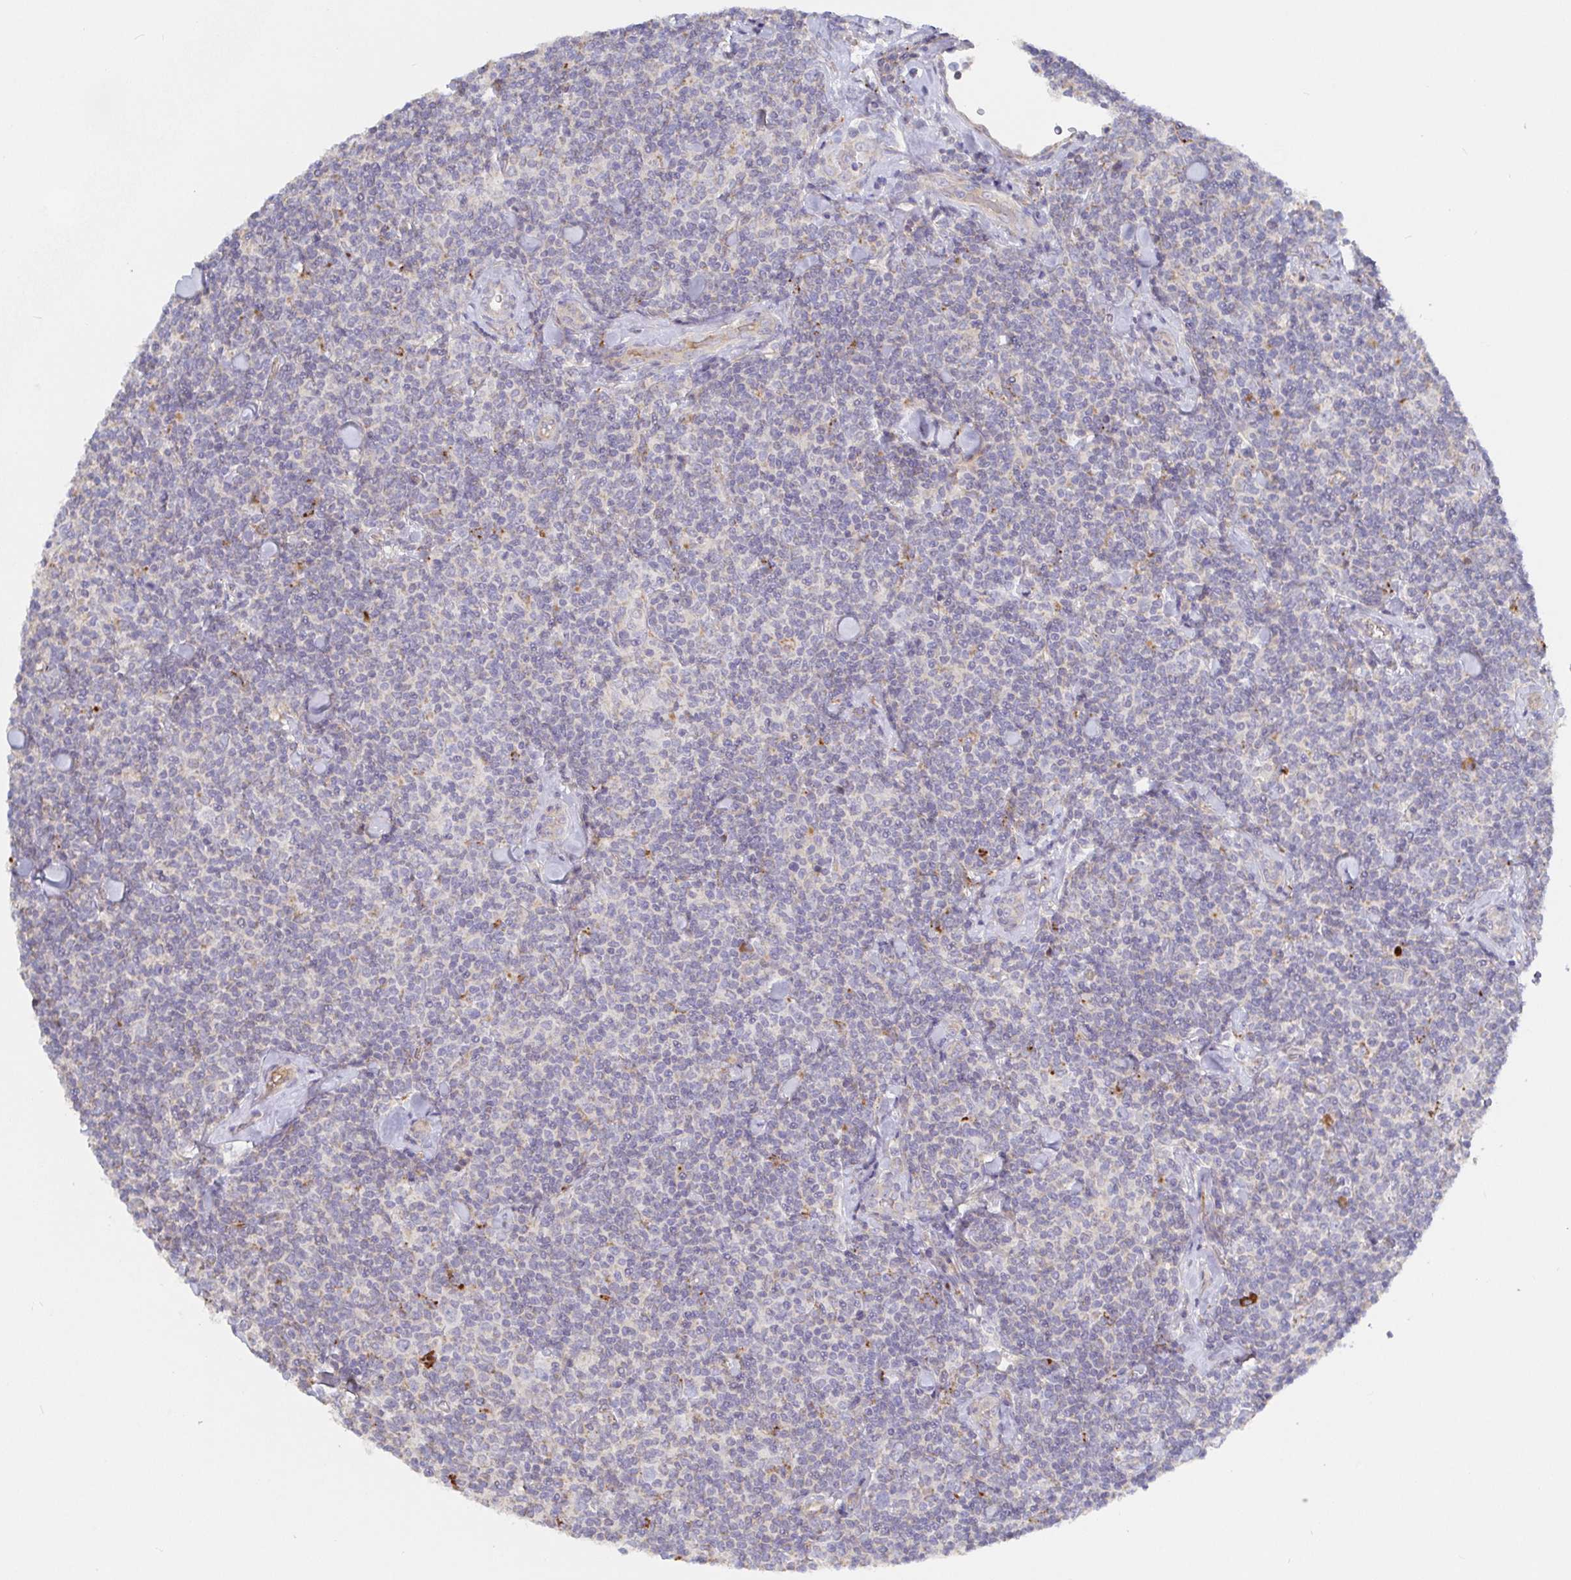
{"staining": {"intensity": "negative", "quantity": "none", "location": "none"}, "tissue": "lymphoma", "cell_type": "Tumor cells", "image_type": "cancer", "snomed": [{"axis": "morphology", "description": "Malignant lymphoma, non-Hodgkin's type, Low grade"}, {"axis": "topography", "description": "Lymph node"}], "caption": "Immunohistochemistry (IHC) histopathology image of neoplastic tissue: malignant lymphoma, non-Hodgkin's type (low-grade) stained with DAB (3,3'-diaminobenzidine) reveals no significant protein expression in tumor cells. Nuclei are stained in blue.", "gene": "IRAK2", "patient": {"sex": "female", "age": 56}}